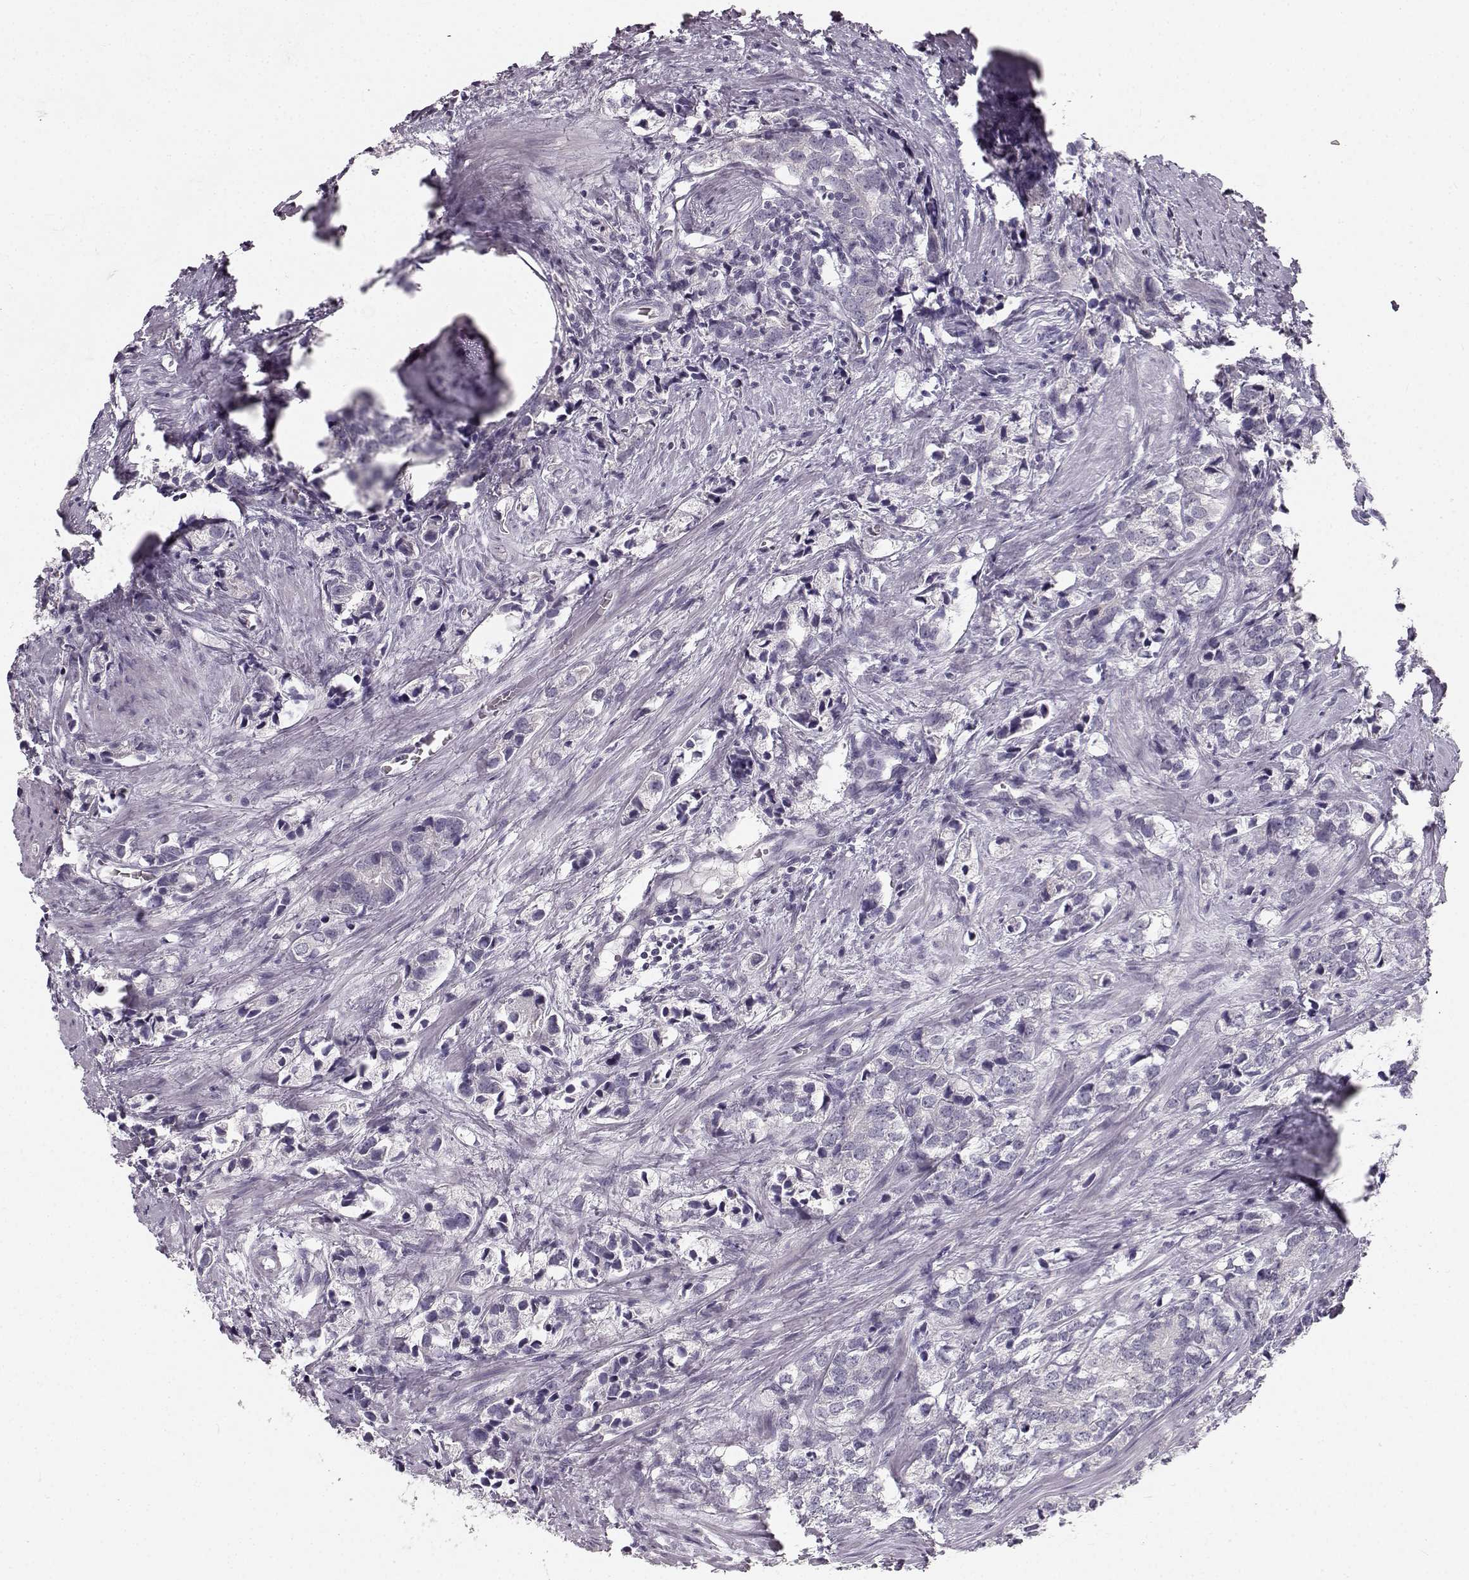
{"staining": {"intensity": "negative", "quantity": "none", "location": "none"}, "tissue": "prostate cancer", "cell_type": "Tumor cells", "image_type": "cancer", "snomed": [{"axis": "morphology", "description": "Adenocarcinoma, NOS"}, {"axis": "topography", "description": "Prostate and seminal vesicle, NOS"}], "caption": "A high-resolution photomicrograph shows immunohistochemistry staining of prostate adenocarcinoma, which displays no significant staining in tumor cells.", "gene": "OIP5", "patient": {"sex": "male", "age": 63}}